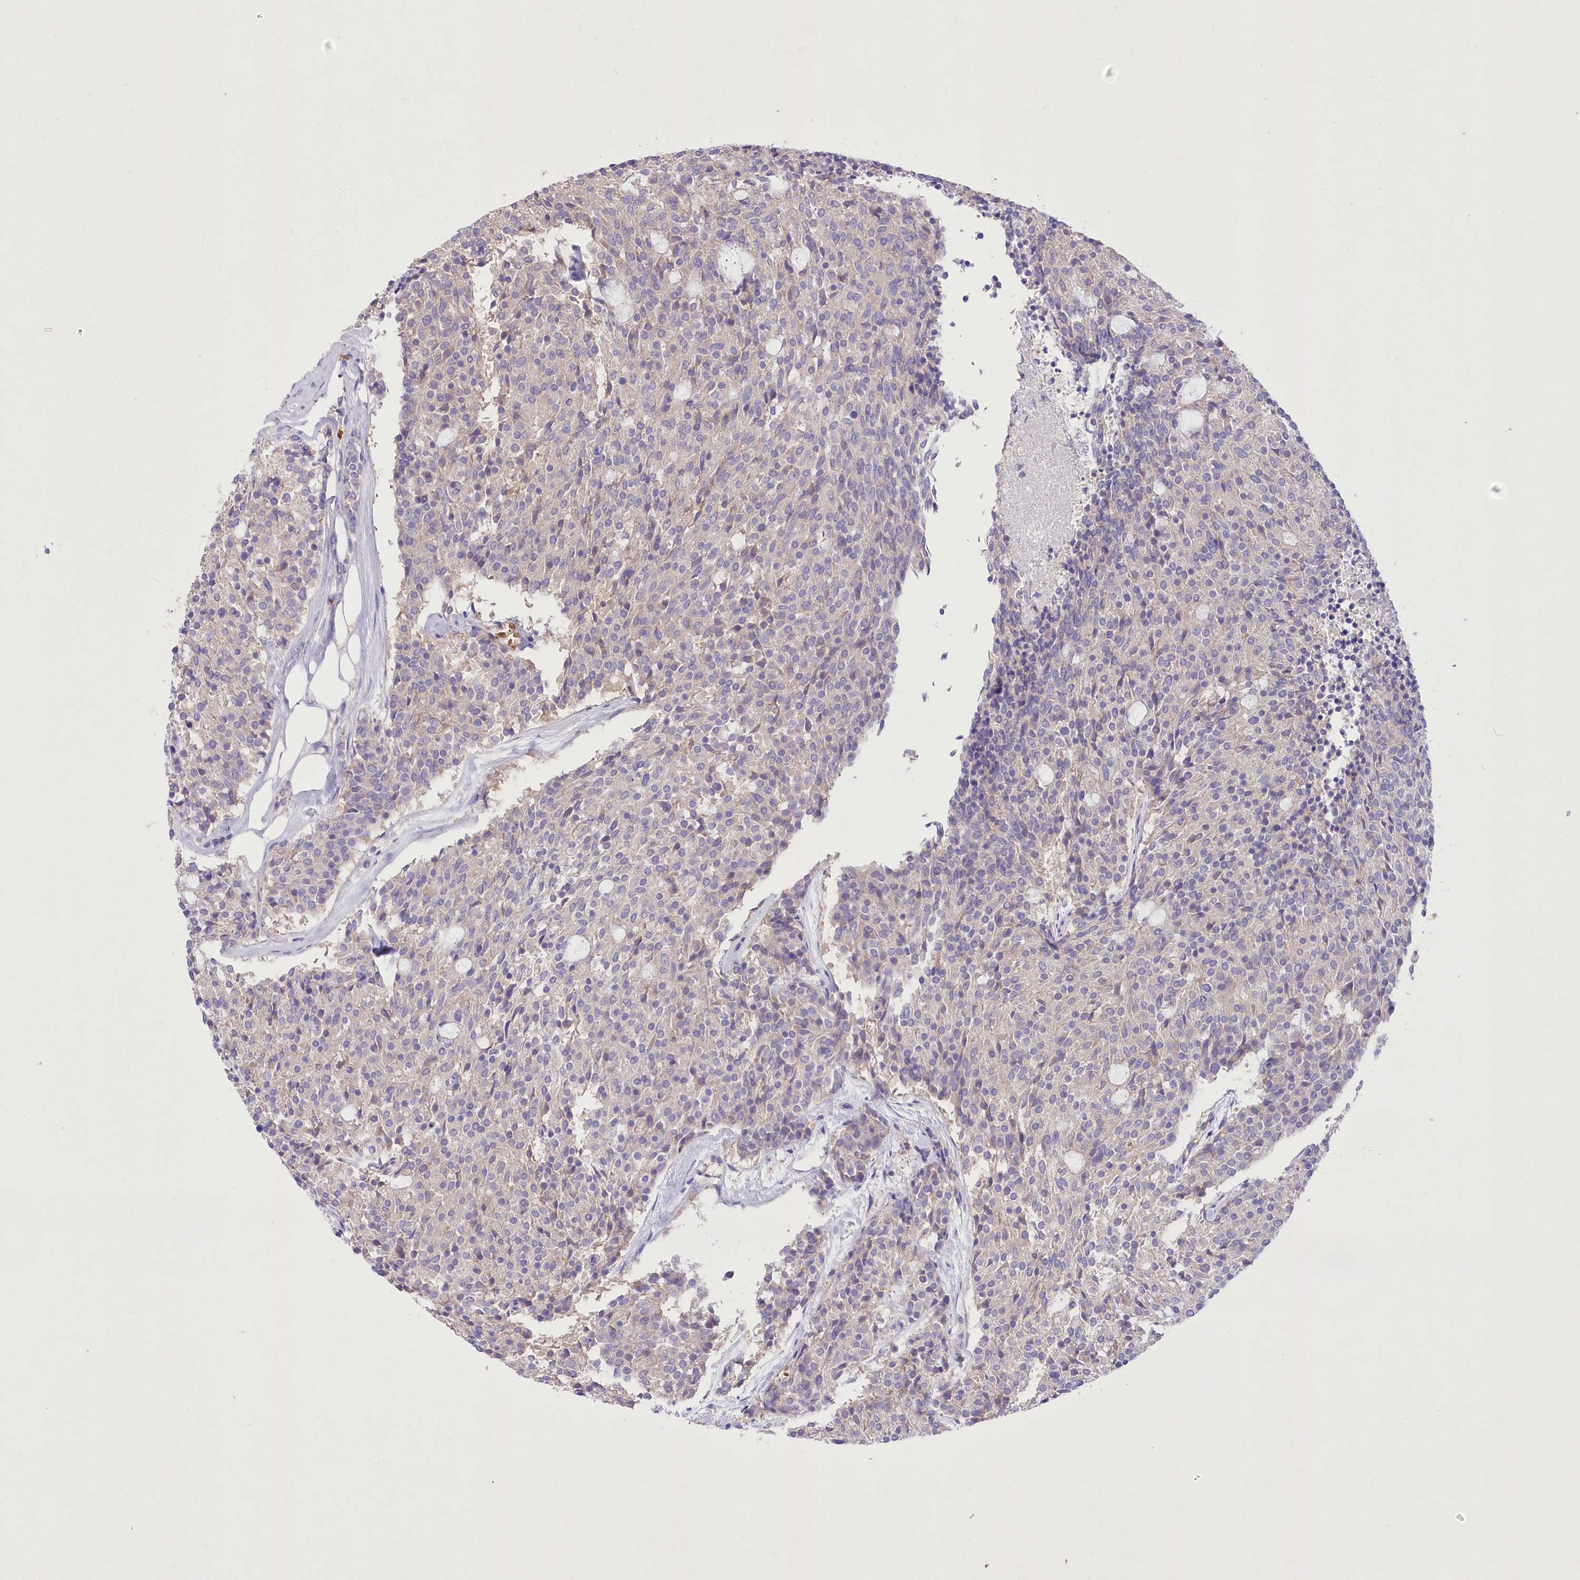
{"staining": {"intensity": "negative", "quantity": "none", "location": "none"}, "tissue": "carcinoid", "cell_type": "Tumor cells", "image_type": "cancer", "snomed": [{"axis": "morphology", "description": "Carcinoid, malignant, NOS"}, {"axis": "topography", "description": "Pancreas"}], "caption": "The micrograph displays no staining of tumor cells in malignant carcinoid.", "gene": "PRSS53", "patient": {"sex": "female", "age": 54}}